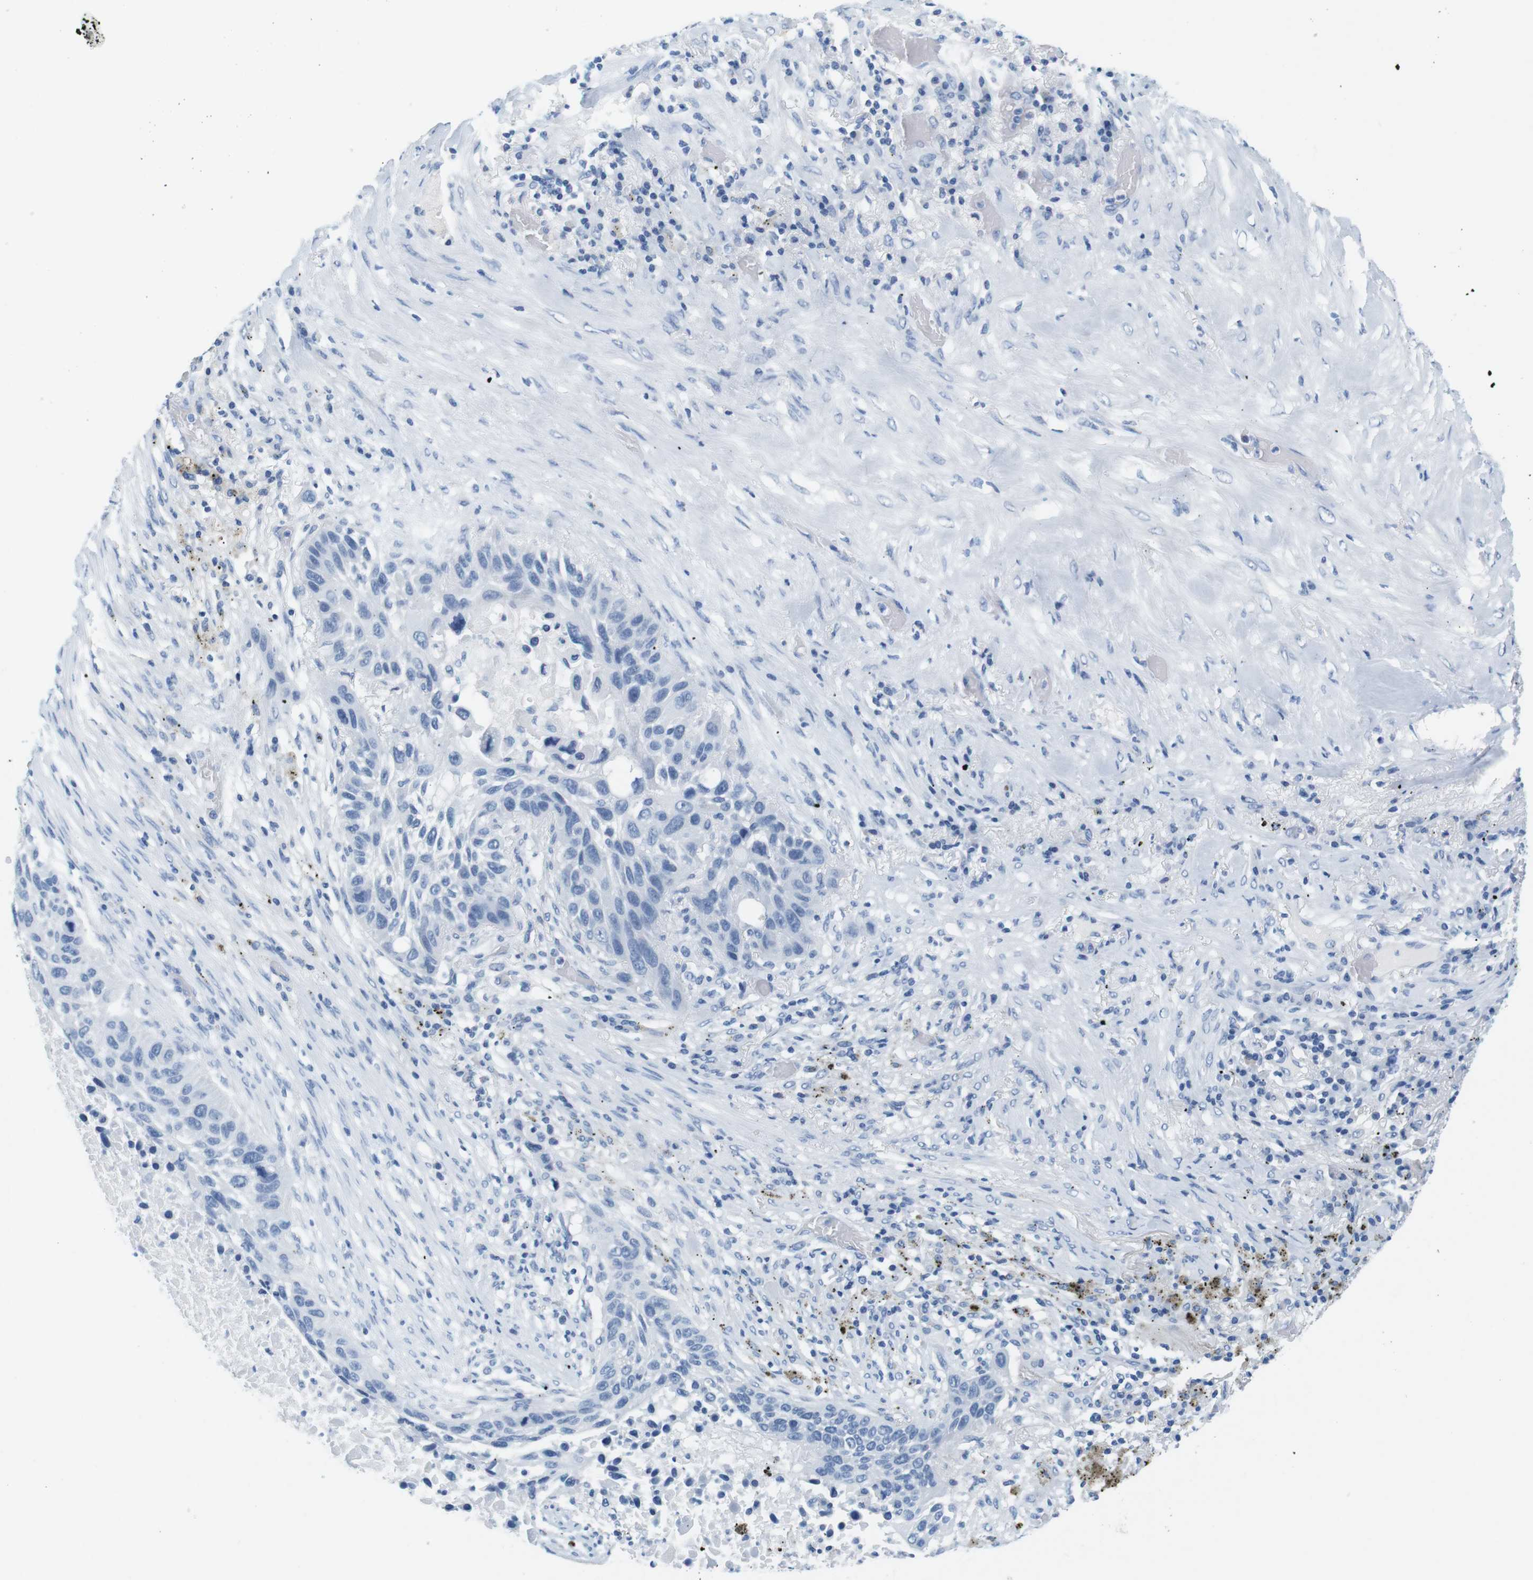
{"staining": {"intensity": "negative", "quantity": "none", "location": "none"}, "tissue": "lung cancer", "cell_type": "Tumor cells", "image_type": "cancer", "snomed": [{"axis": "morphology", "description": "Squamous cell carcinoma, NOS"}, {"axis": "topography", "description": "Lung"}], "caption": "This is an immunohistochemistry (IHC) micrograph of lung cancer. There is no expression in tumor cells.", "gene": "CYP2C9", "patient": {"sex": "male", "age": 57}}